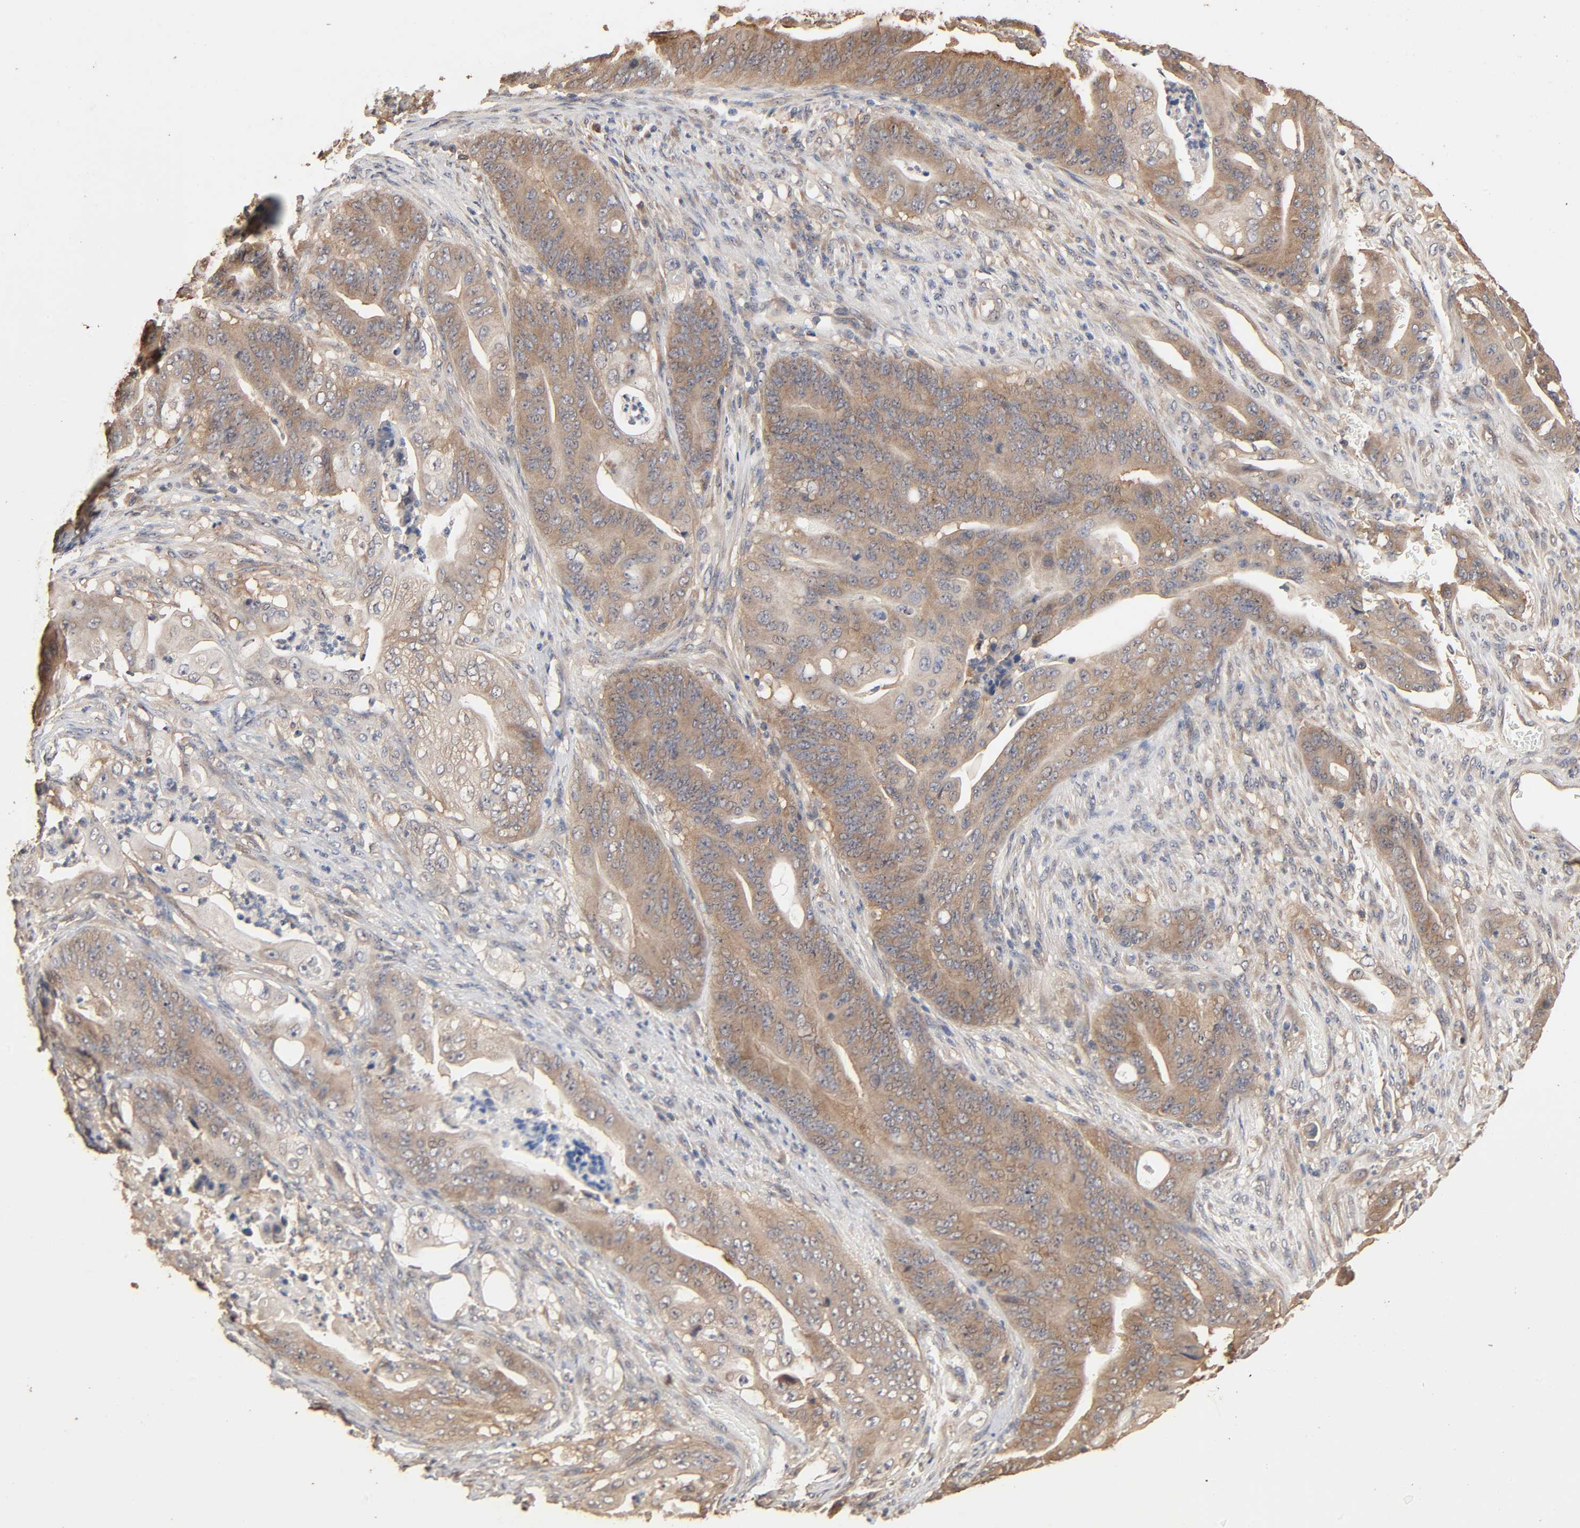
{"staining": {"intensity": "weak", "quantity": ">75%", "location": "cytoplasmic/membranous"}, "tissue": "stomach cancer", "cell_type": "Tumor cells", "image_type": "cancer", "snomed": [{"axis": "morphology", "description": "Adenocarcinoma, NOS"}, {"axis": "topography", "description": "Stomach"}], "caption": "Protein analysis of adenocarcinoma (stomach) tissue displays weak cytoplasmic/membranous staining in about >75% of tumor cells.", "gene": "ARHGEF7", "patient": {"sex": "female", "age": 73}}